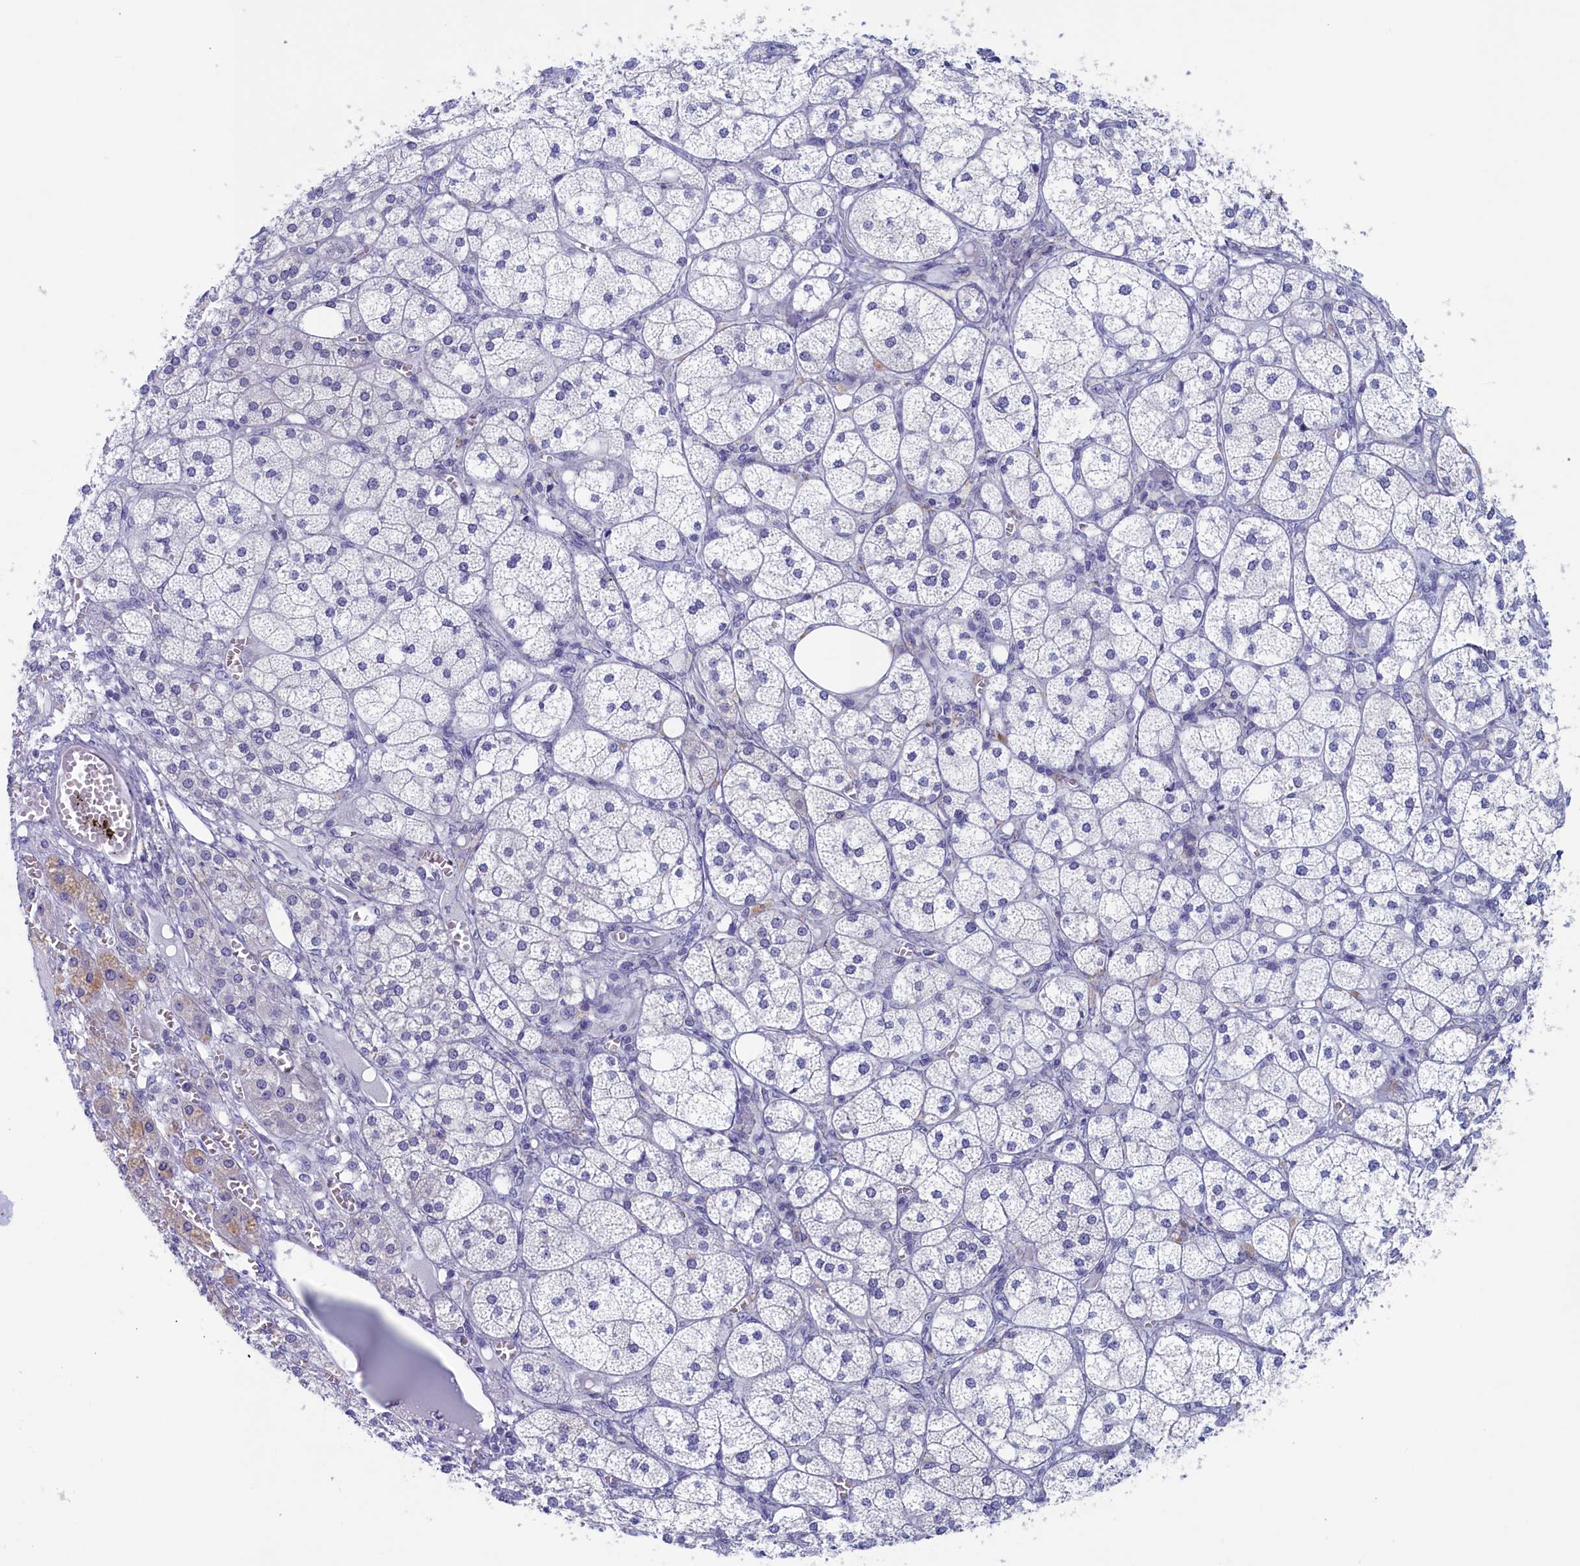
{"staining": {"intensity": "negative", "quantity": "none", "location": "none"}, "tissue": "adrenal gland", "cell_type": "Glandular cells", "image_type": "normal", "snomed": [{"axis": "morphology", "description": "Normal tissue, NOS"}, {"axis": "topography", "description": "Adrenal gland"}], "caption": "Immunohistochemistry histopathology image of normal adrenal gland: human adrenal gland stained with DAB (3,3'-diaminobenzidine) shows no significant protein staining in glandular cells.", "gene": "WDR76", "patient": {"sex": "female", "age": 61}}